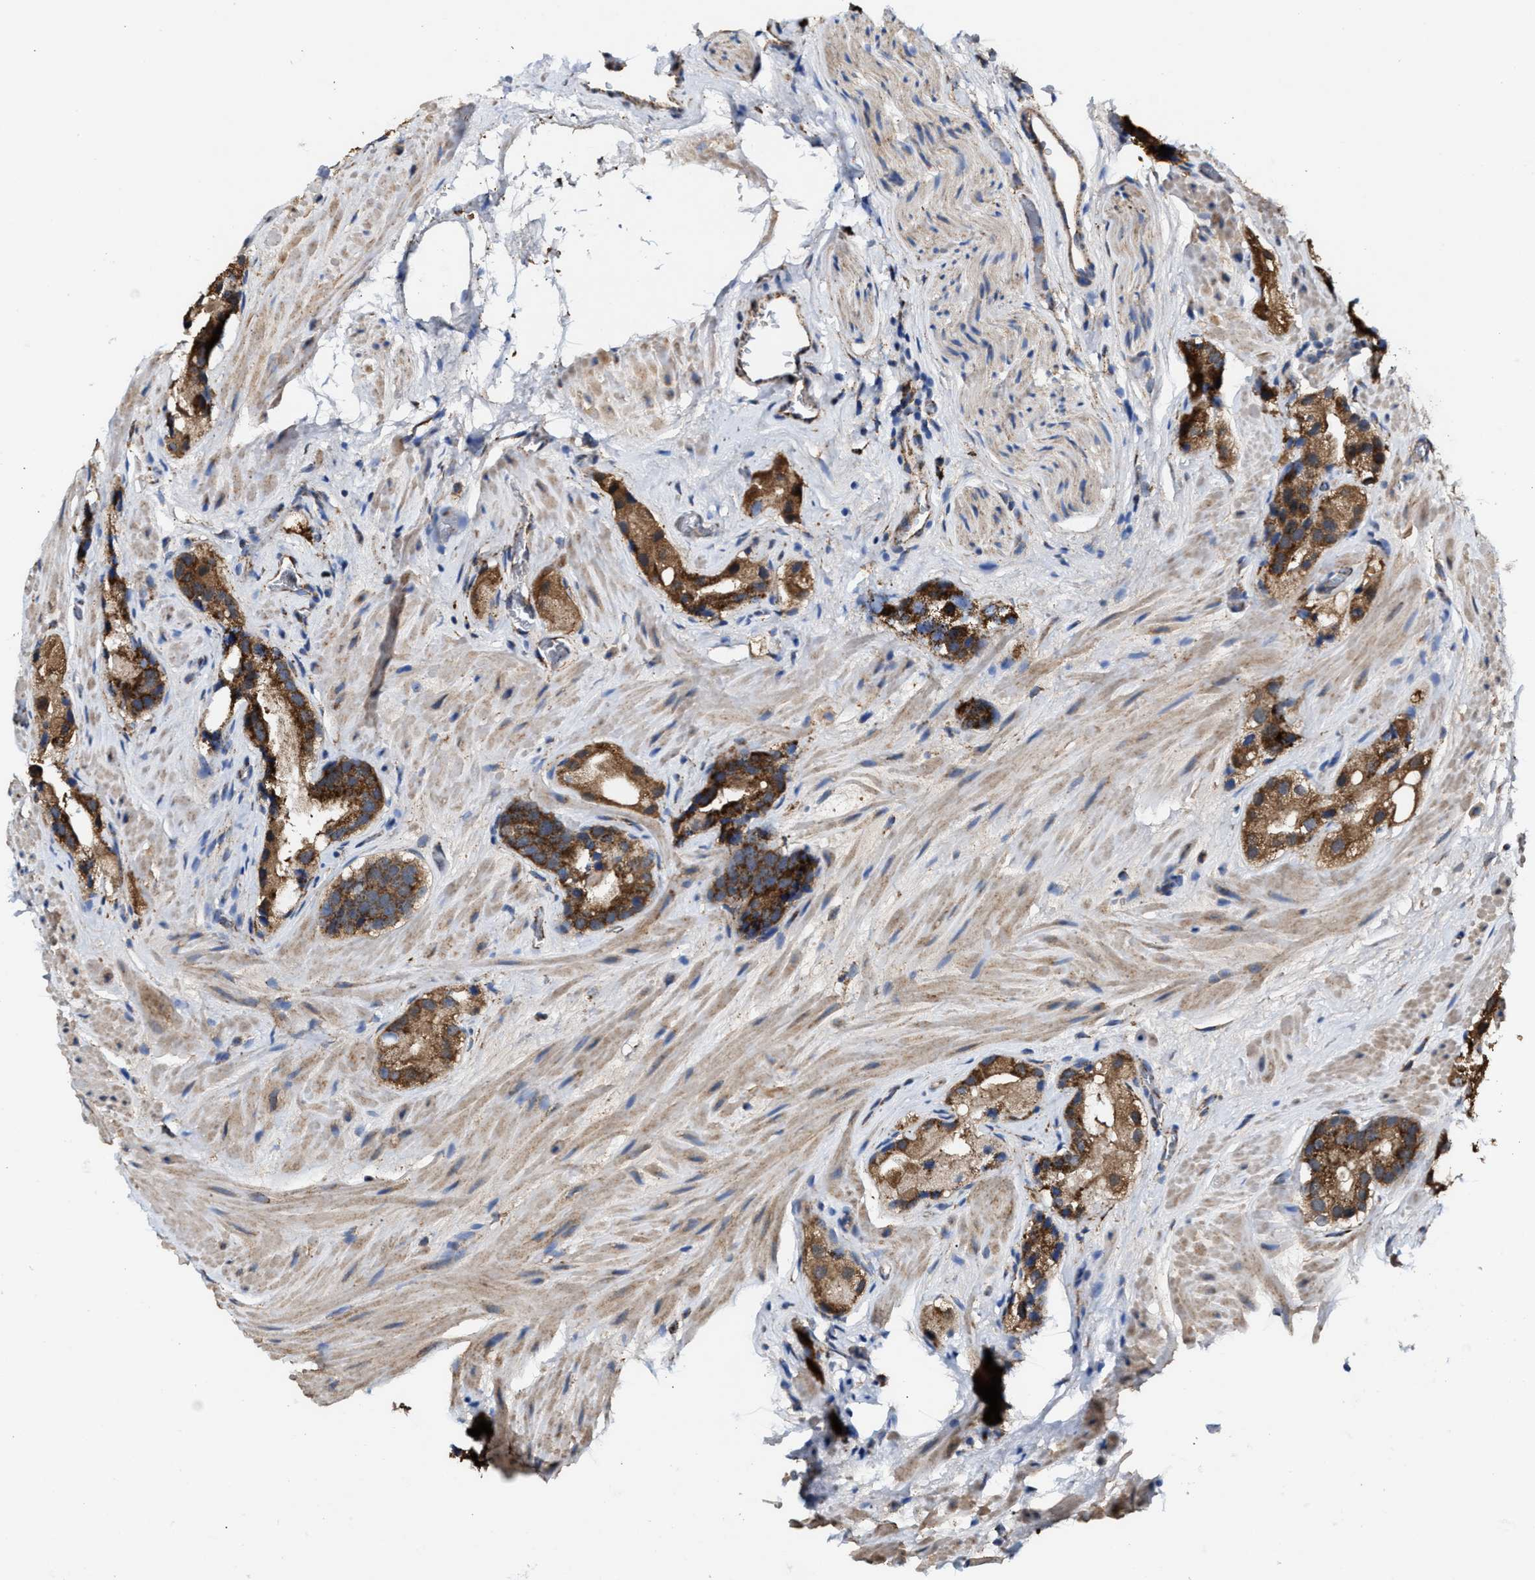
{"staining": {"intensity": "moderate", "quantity": ">75%", "location": "cytoplasmic/membranous"}, "tissue": "prostate cancer", "cell_type": "Tumor cells", "image_type": "cancer", "snomed": [{"axis": "morphology", "description": "Adenocarcinoma, High grade"}, {"axis": "topography", "description": "Prostate"}], "caption": "The histopathology image displays staining of prostate cancer, revealing moderate cytoplasmic/membranous protein positivity (brown color) within tumor cells.", "gene": "MECR", "patient": {"sex": "male", "age": 63}}